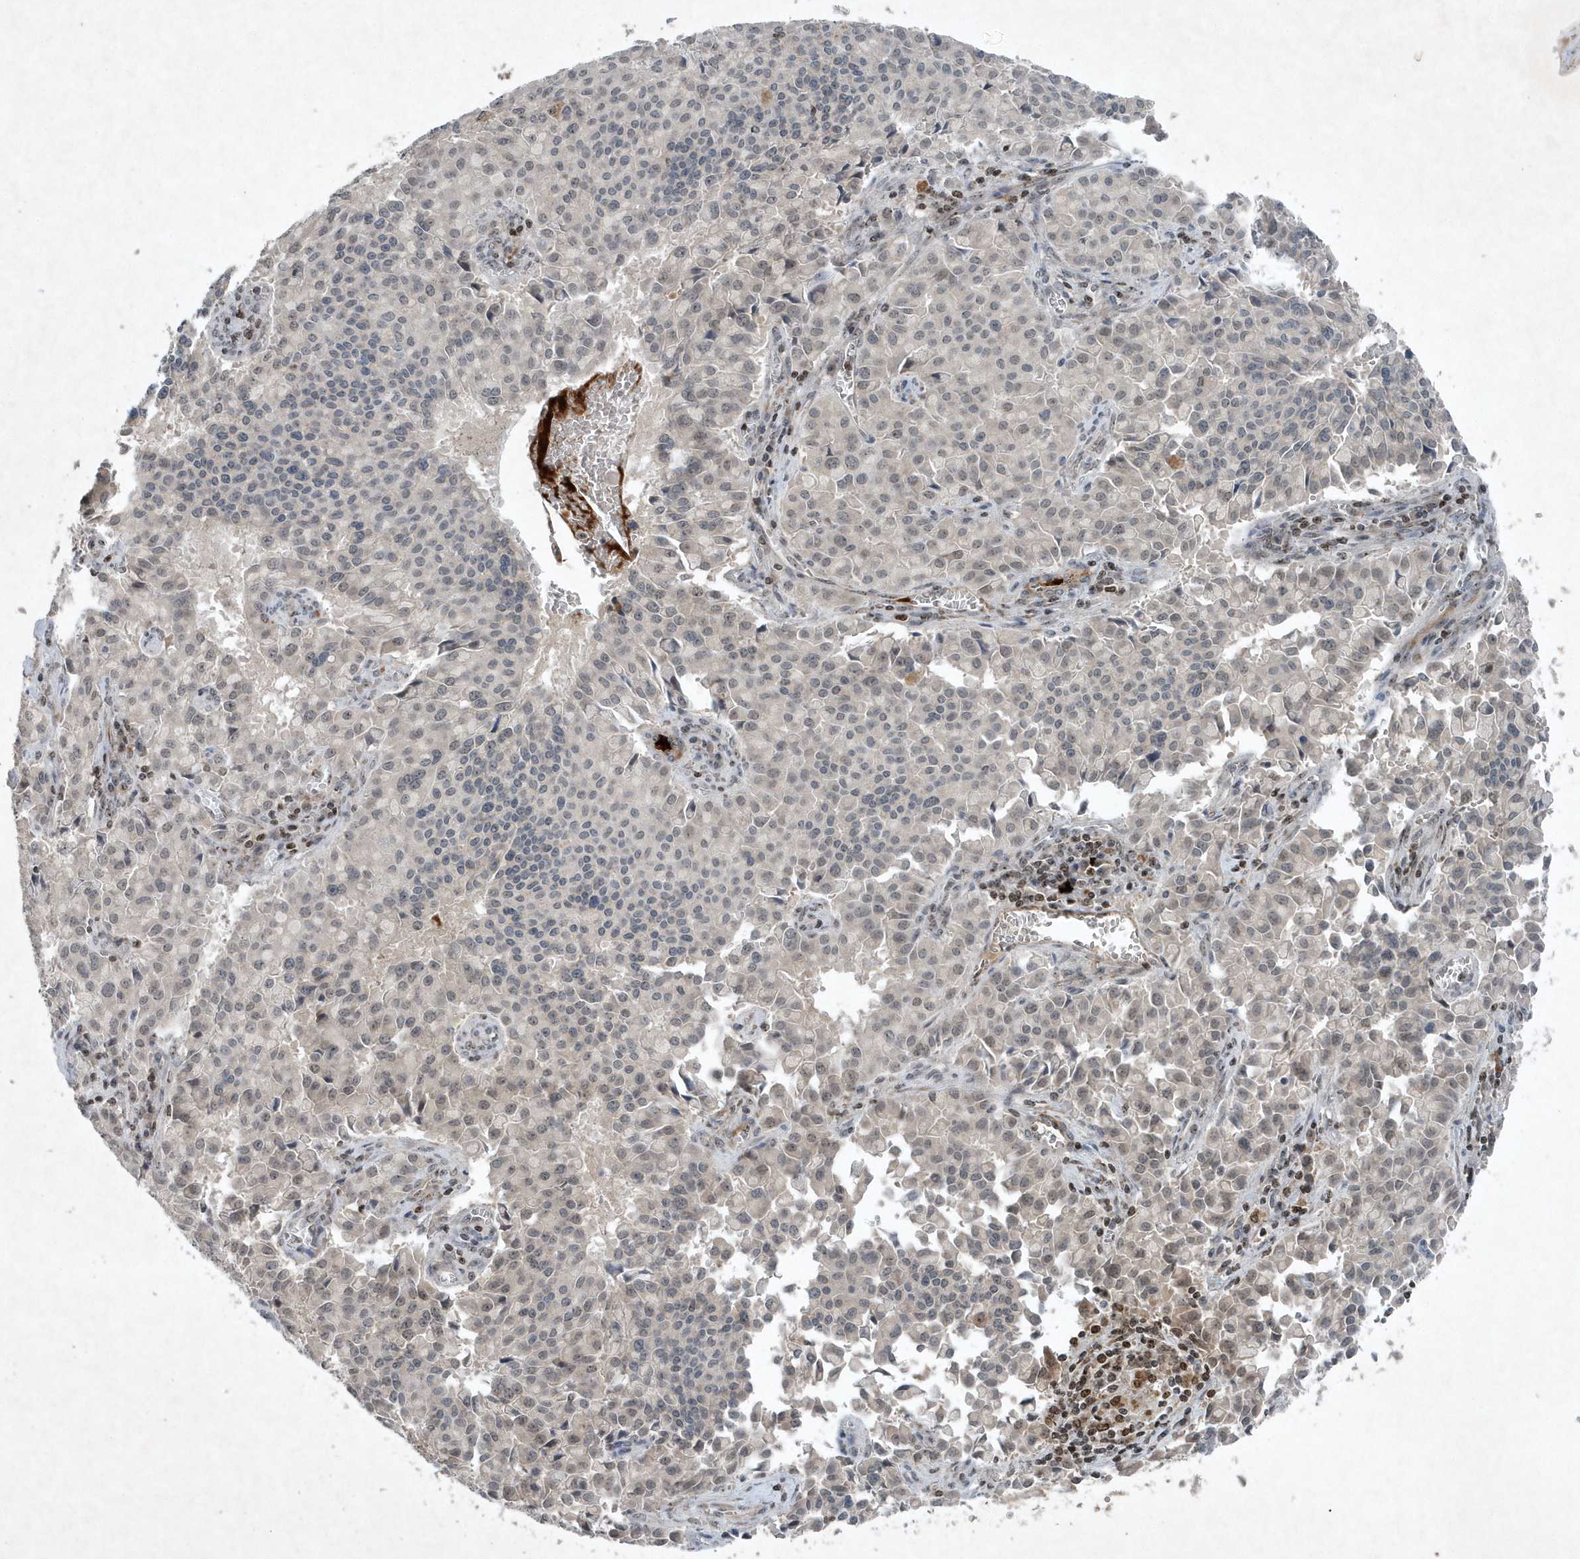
{"staining": {"intensity": "negative", "quantity": "none", "location": "none"}, "tissue": "pancreatic cancer", "cell_type": "Tumor cells", "image_type": "cancer", "snomed": [{"axis": "morphology", "description": "Adenocarcinoma, NOS"}, {"axis": "topography", "description": "Pancreas"}], "caption": "Tumor cells are negative for brown protein staining in pancreatic cancer.", "gene": "QTRT2", "patient": {"sex": "male", "age": 65}}